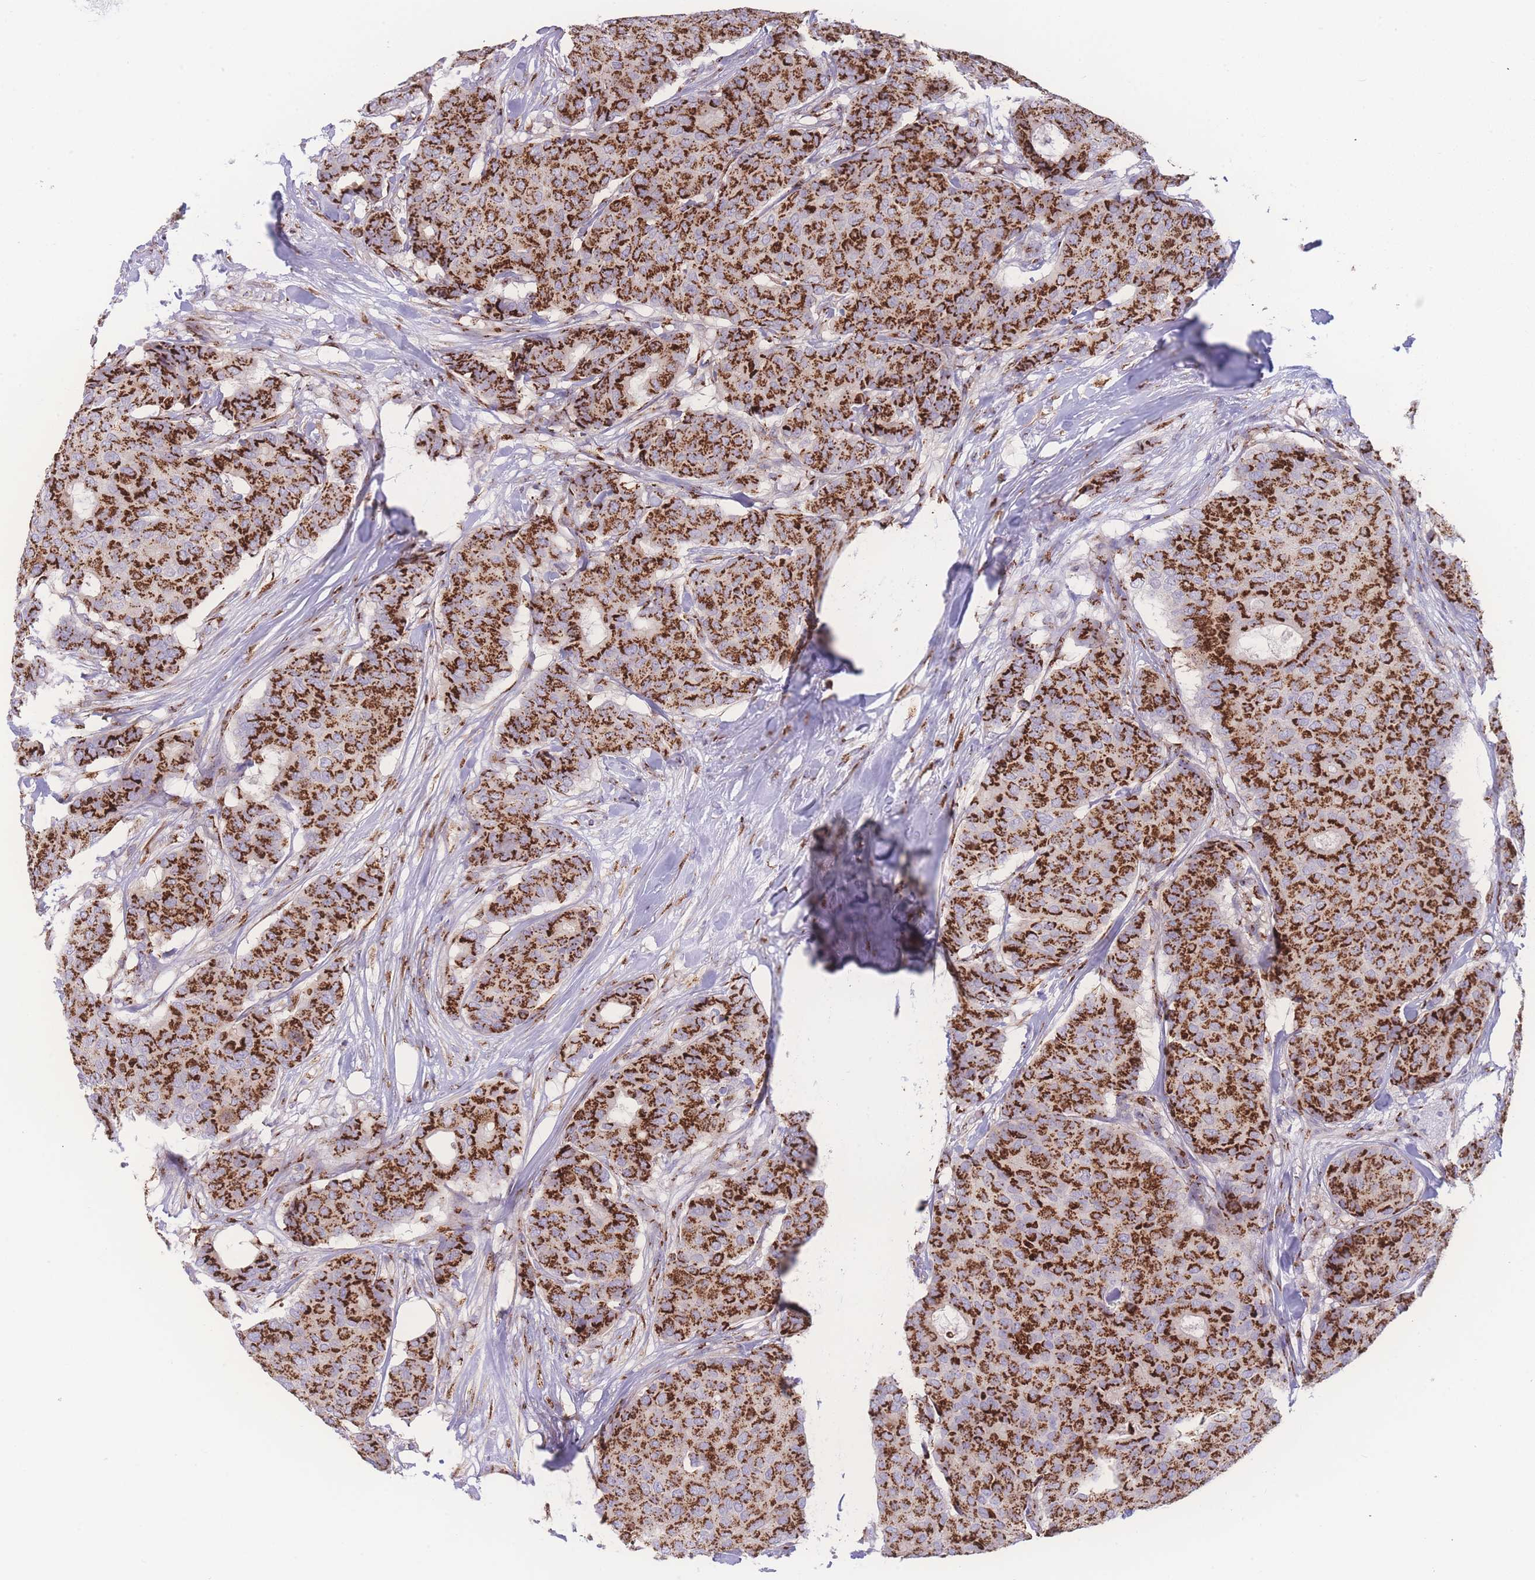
{"staining": {"intensity": "strong", "quantity": ">75%", "location": "cytoplasmic/membranous"}, "tissue": "breast cancer", "cell_type": "Tumor cells", "image_type": "cancer", "snomed": [{"axis": "morphology", "description": "Duct carcinoma"}, {"axis": "topography", "description": "Breast"}], "caption": "The photomicrograph reveals staining of breast cancer (intraductal carcinoma), revealing strong cytoplasmic/membranous protein positivity (brown color) within tumor cells.", "gene": "GOLM2", "patient": {"sex": "female", "age": 75}}